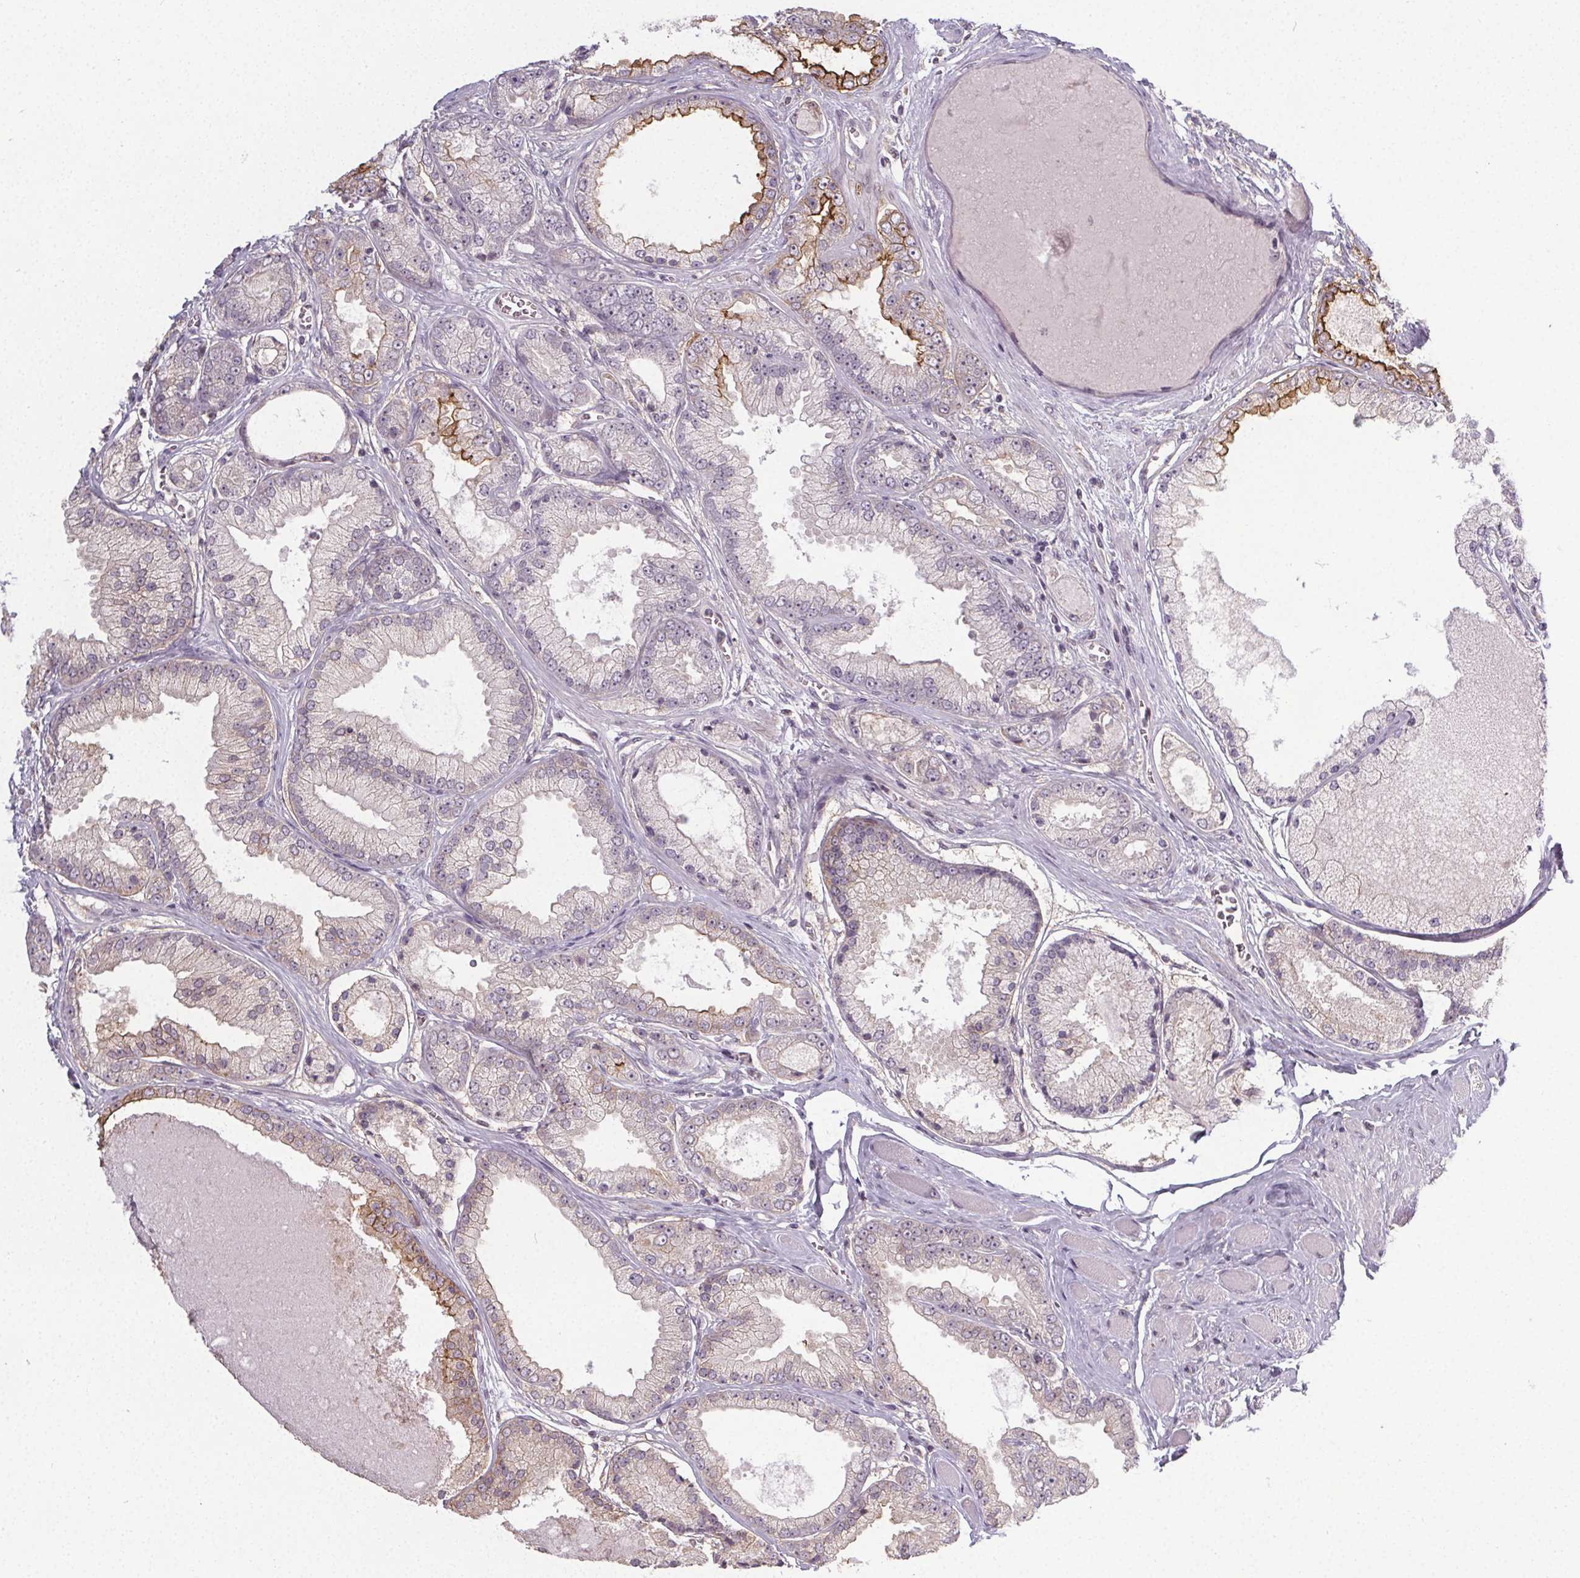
{"staining": {"intensity": "moderate", "quantity": "<25%", "location": "cytoplasmic/membranous"}, "tissue": "prostate cancer", "cell_type": "Tumor cells", "image_type": "cancer", "snomed": [{"axis": "morphology", "description": "Adenocarcinoma, High grade"}, {"axis": "topography", "description": "Prostate"}], "caption": "The photomicrograph exhibits staining of high-grade adenocarcinoma (prostate), revealing moderate cytoplasmic/membranous protein expression (brown color) within tumor cells.", "gene": "SLC26A2", "patient": {"sex": "male", "age": 67}}